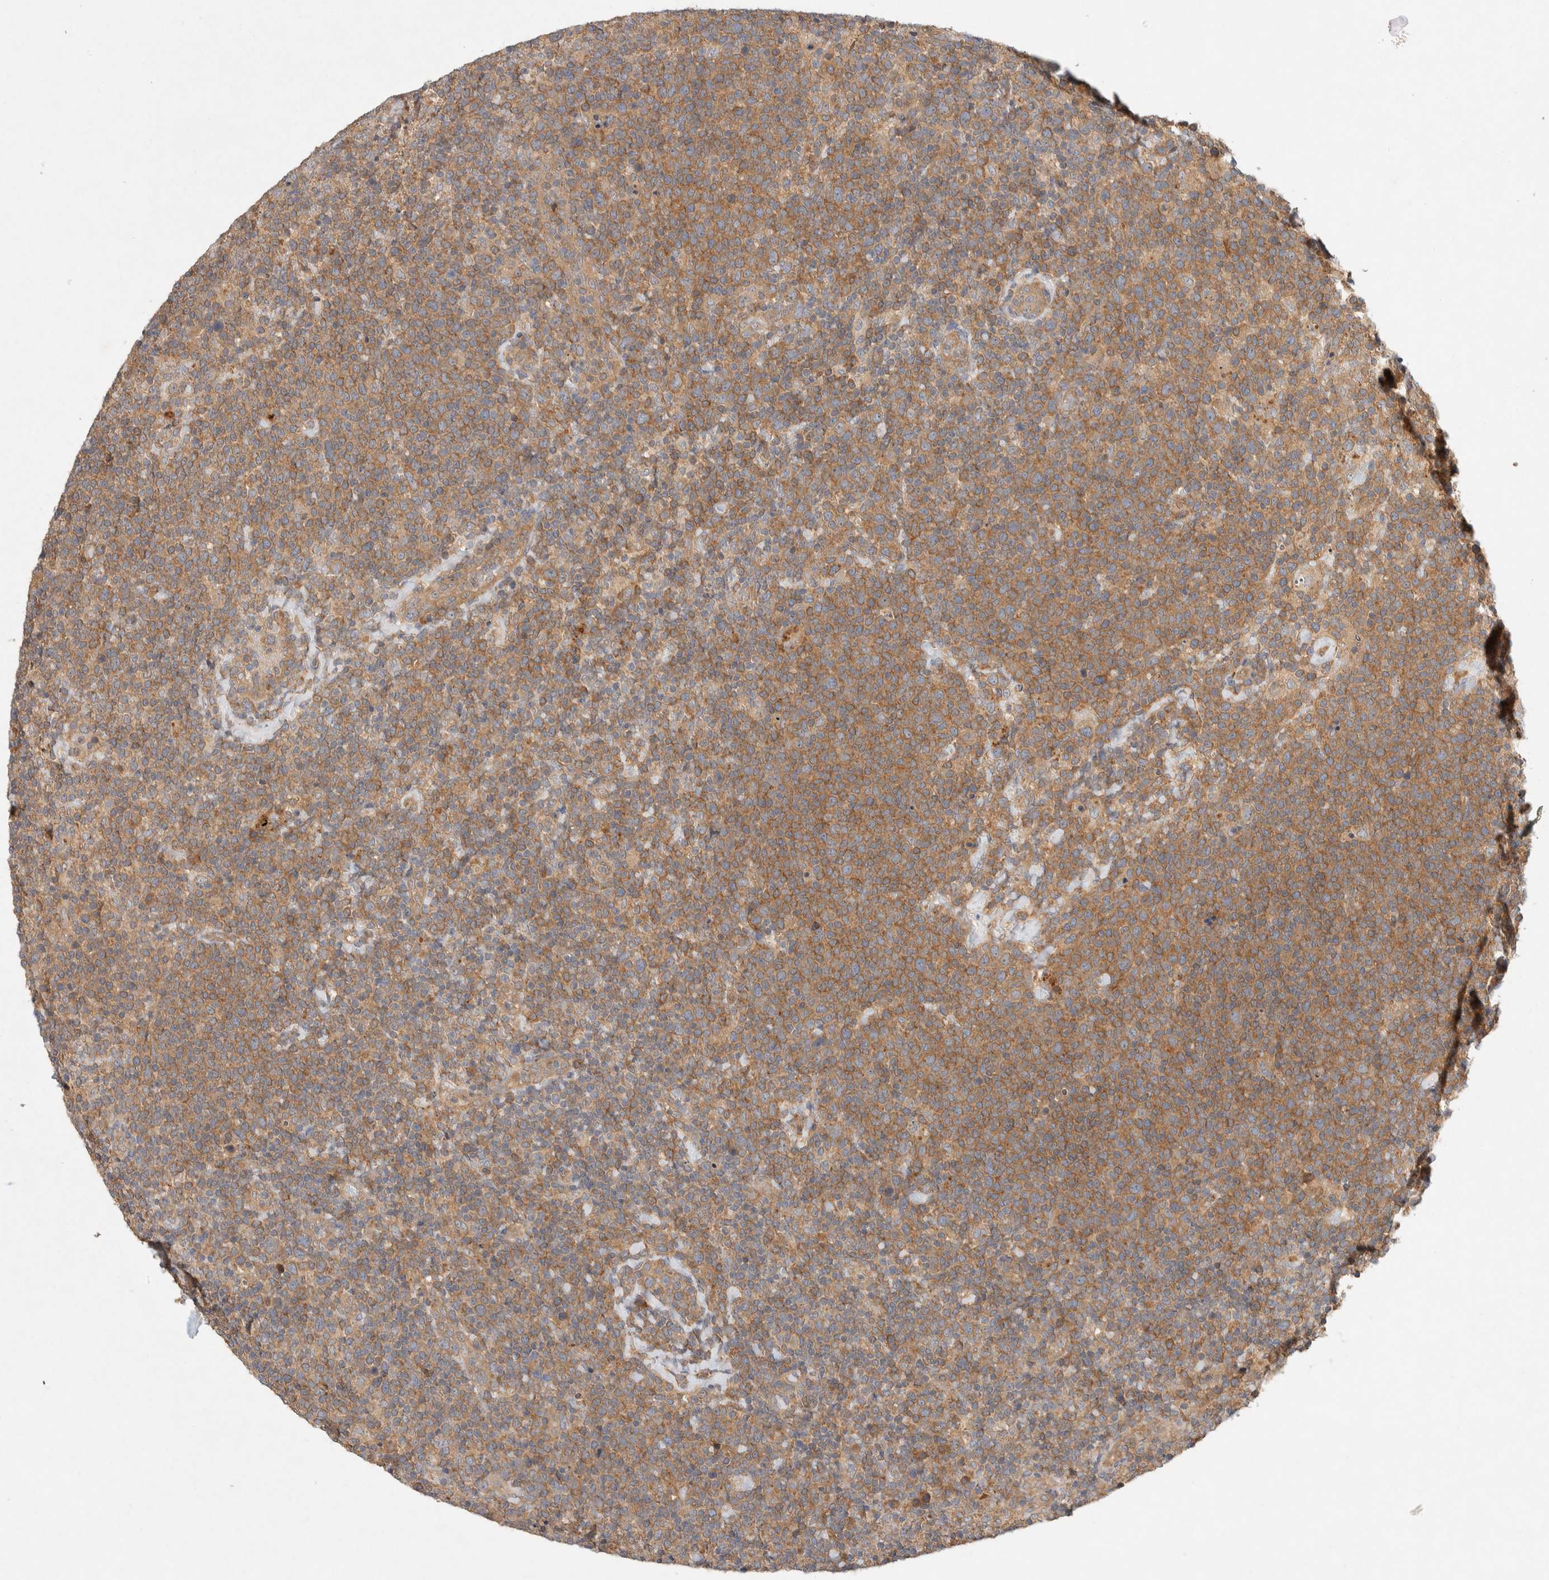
{"staining": {"intensity": "moderate", "quantity": ">75%", "location": "cytoplasmic/membranous"}, "tissue": "lymphoma", "cell_type": "Tumor cells", "image_type": "cancer", "snomed": [{"axis": "morphology", "description": "Malignant lymphoma, non-Hodgkin's type, High grade"}, {"axis": "topography", "description": "Lymph node"}], "caption": "Malignant lymphoma, non-Hodgkin's type (high-grade) was stained to show a protein in brown. There is medium levels of moderate cytoplasmic/membranous staining in about >75% of tumor cells.", "gene": "PXK", "patient": {"sex": "male", "age": 61}}